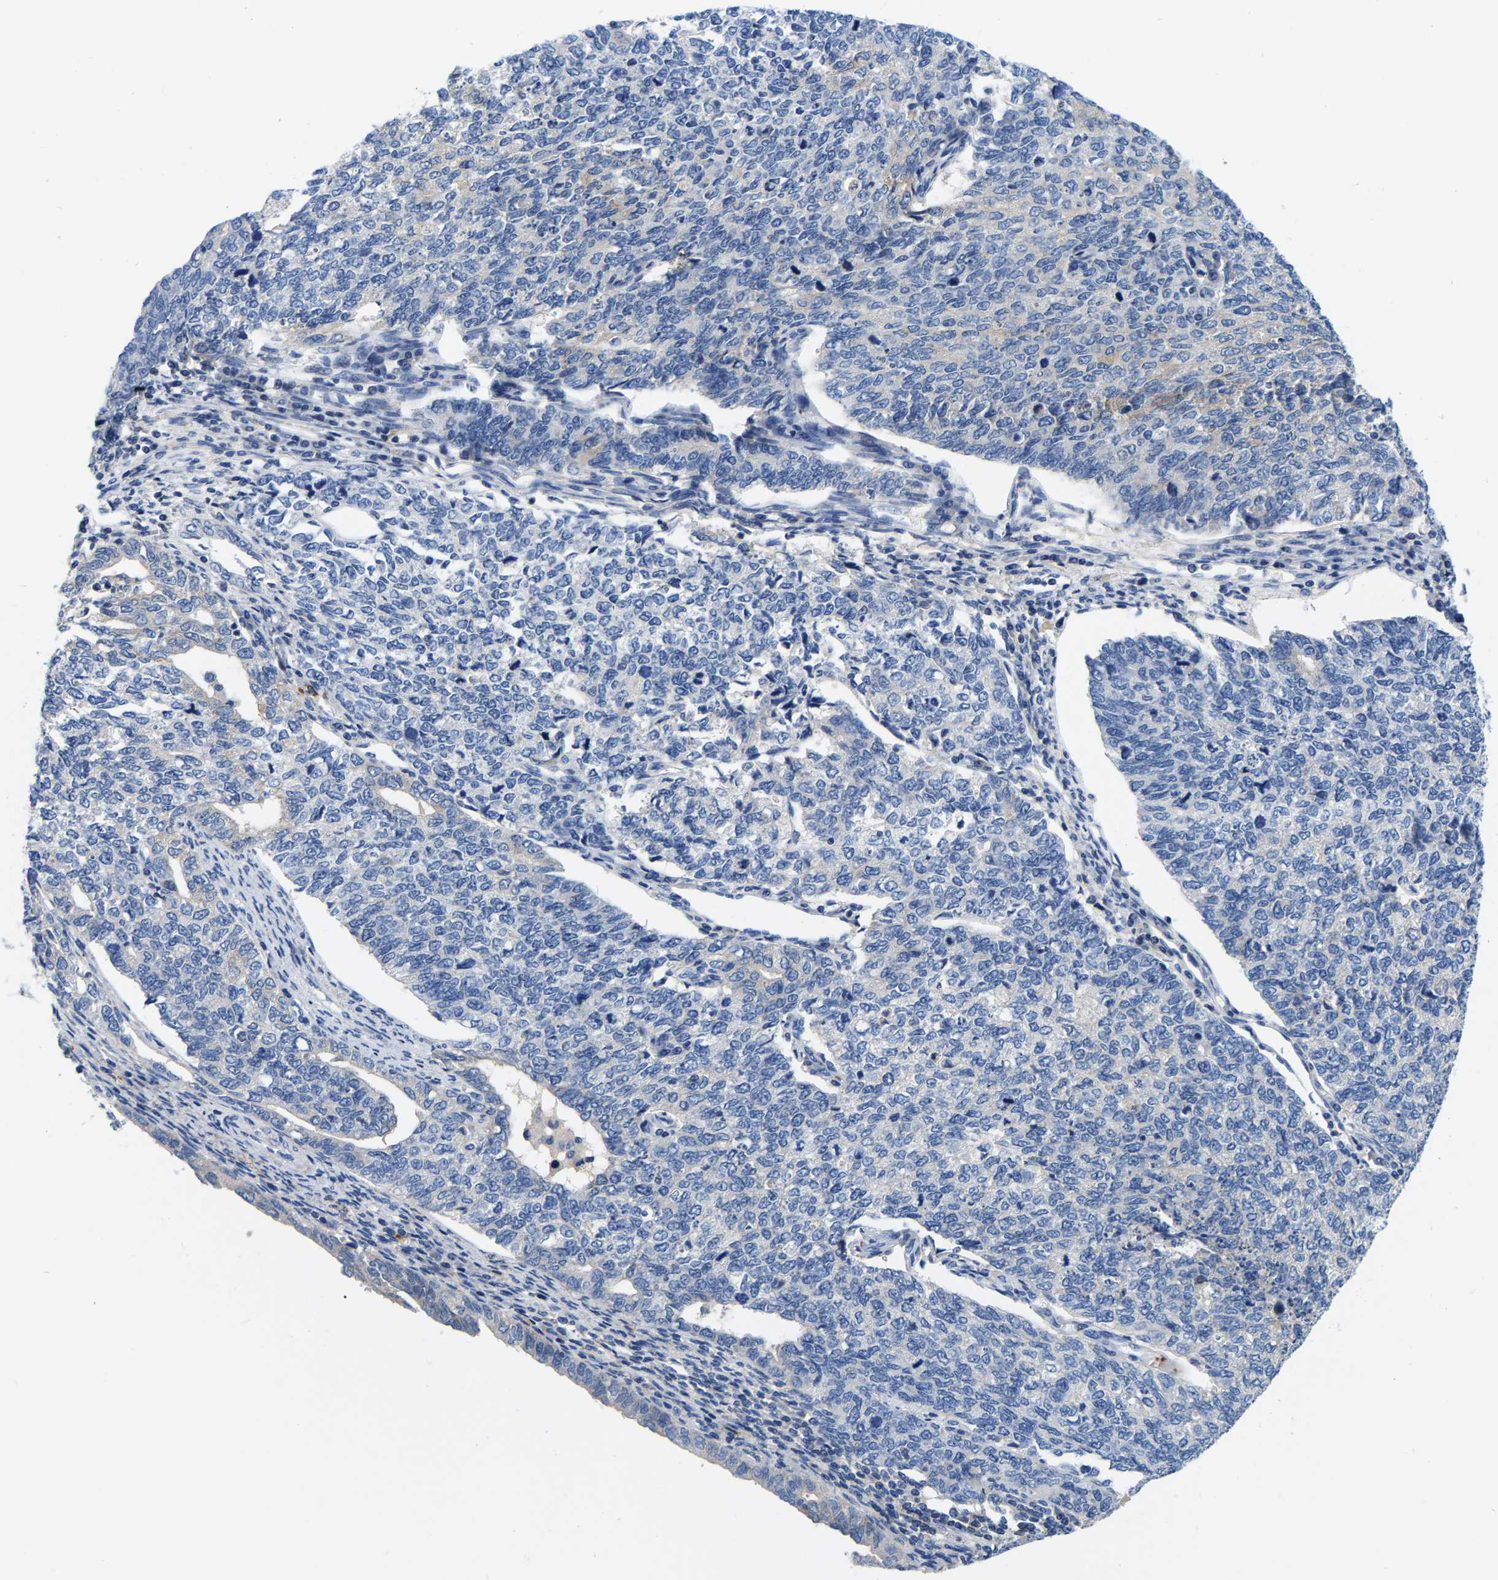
{"staining": {"intensity": "negative", "quantity": "none", "location": "none"}, "tissue": "cervical cancer", "cell_type": "Tumor cells", "image_type": "cancer", "snomed": [{"axis": "morphology", "description": "Squamous cell carcinoma, NOS"}, {"axis": "topography", "description": "Cervix"}], "caption": "Human cervical cancer (squamous cell carcinoma) stained for a protein using IHC shows no expression in tumor cells.", "gene": "RAB27B", "patient": {"sex": "female", "age": 63}}